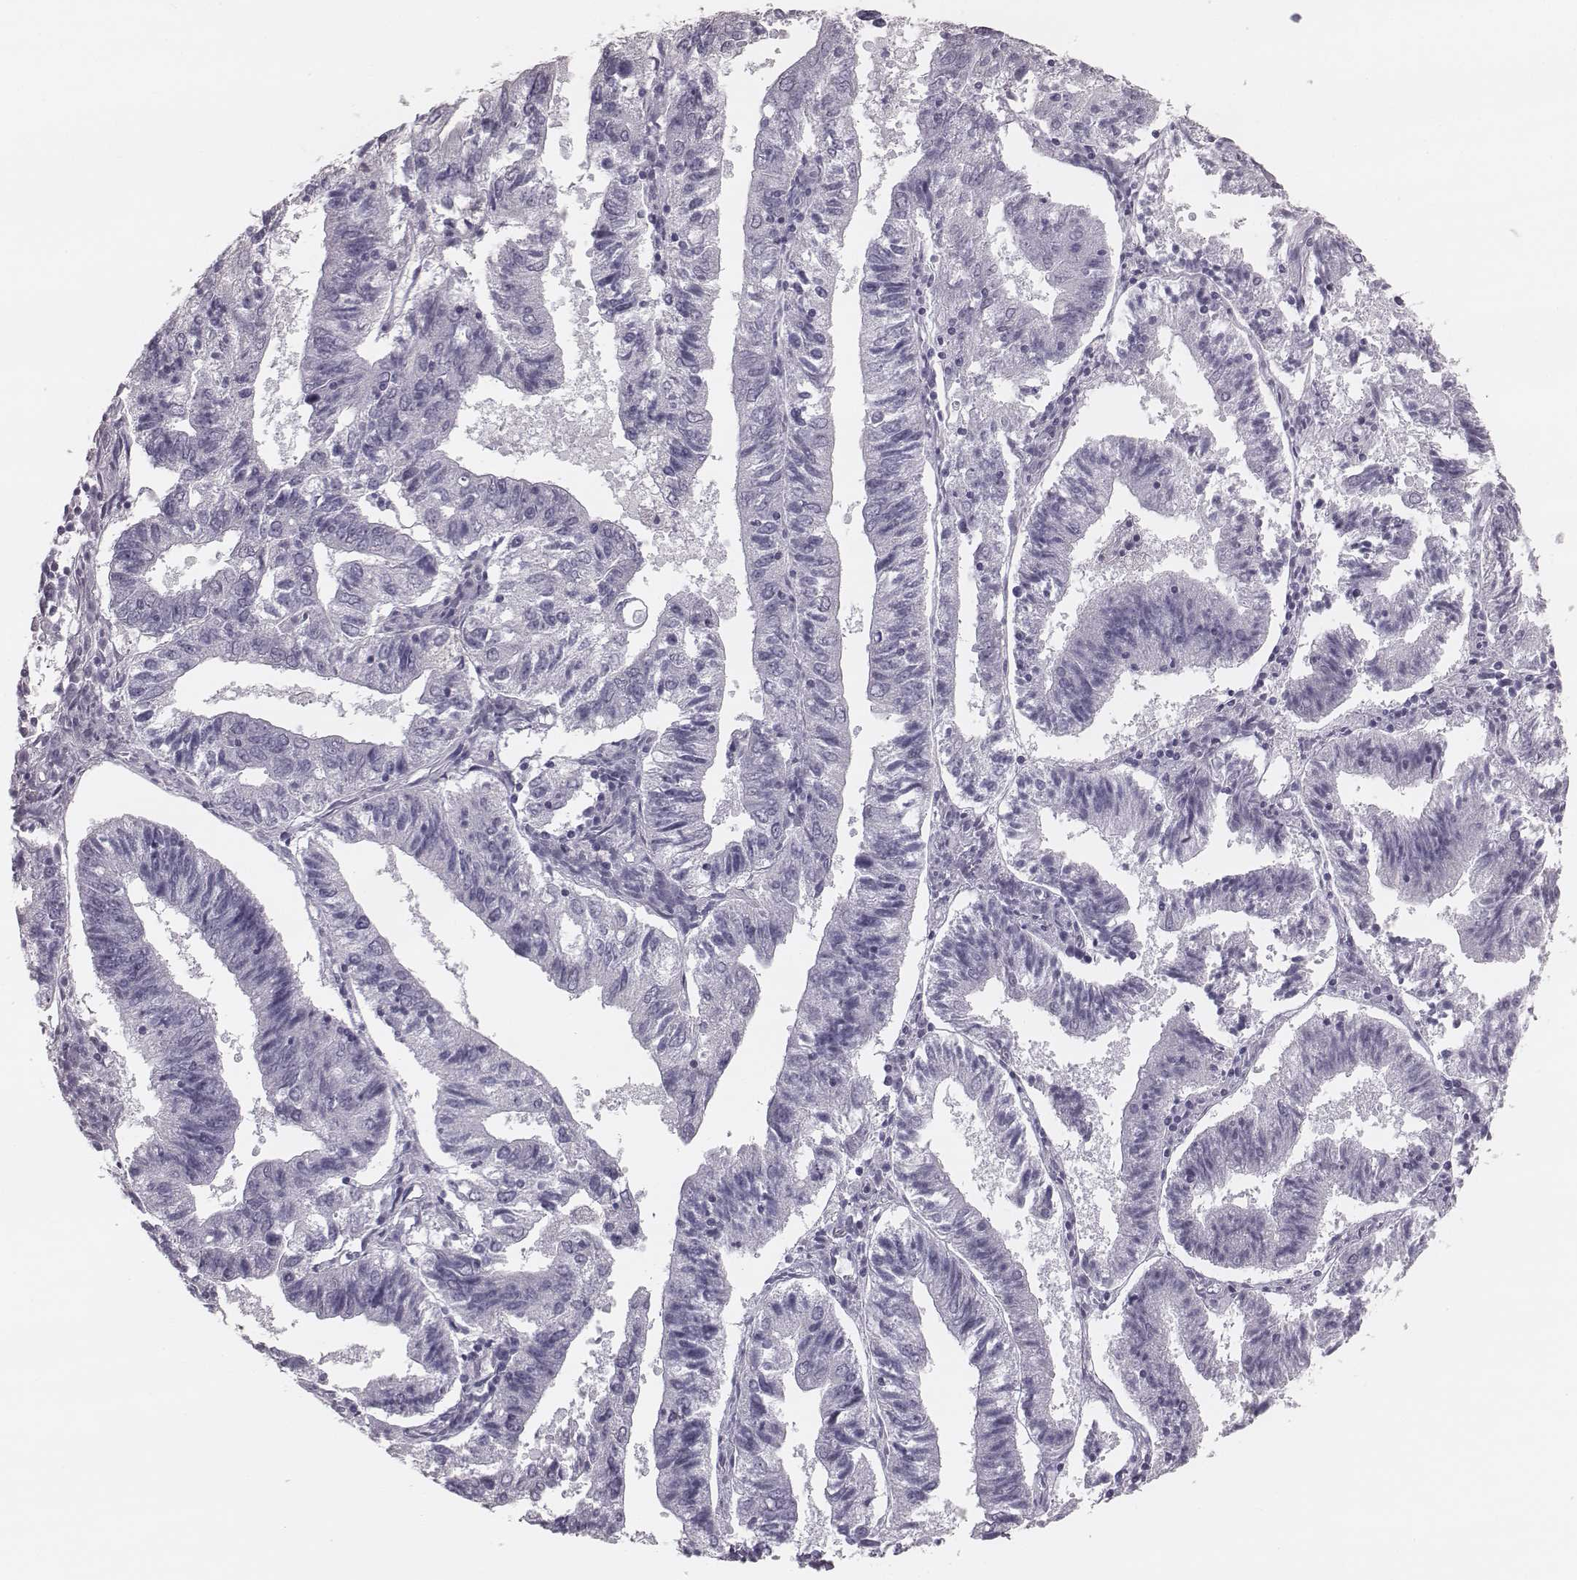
{"staining": {"intensity": "negative", "quantity": "none", "location": "none"}, "tissue": "endometrial cancer", "cell_type": "Tumor cells", "image_type": "cancer", "snomed": [{"axis": "morphology", "description": "Adenocarcinoma, NOS"}, {"axis": "topography", "description": "Endometrium"}], "caption": "The image displays no staining of tumor cells in endometrial cancer (adenocarcinoma).", "gene": "KRT74", "patient": {"sex": "female", "age": 82}}